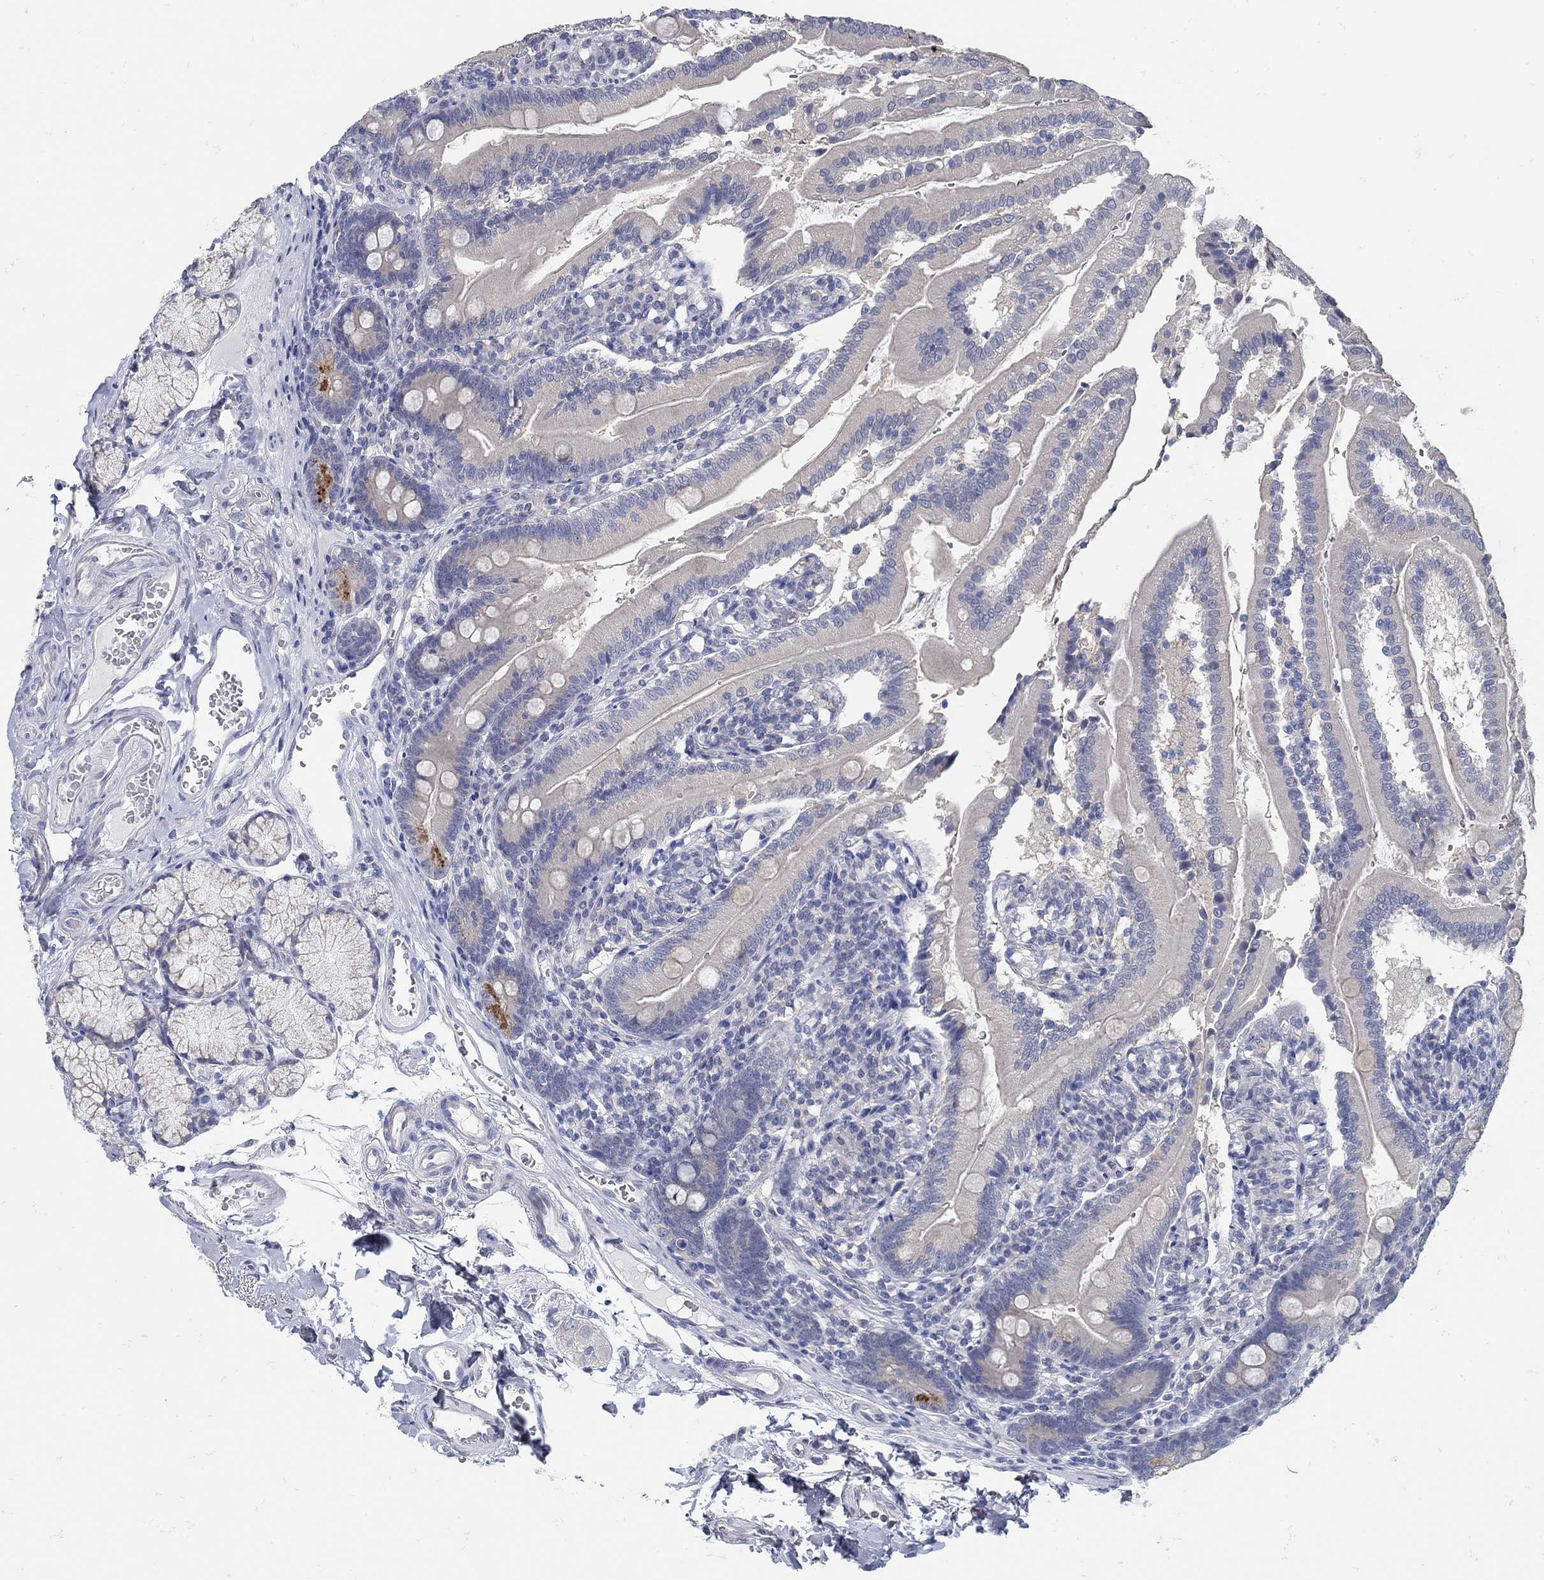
{"staining": {"intensity": "strong", "quantity": "<25%", "location": "cytoplasmic/membranous"}, "tissue": "duodenum", "cell_type": "Glandular cells", "image_type": "normal", "snomed": [{"axis": "morphology", "description": "Normal tissue, NOS"}, {"axis": "topography", "description": "Duodenum"}], "caption": "Immunohistochemical staining of unremarkable human duodenum reveals <25% levels of strong cytoplasmic/membranous protein positivity in approximately <25% of glandular cells. The protein of interest is stained brown, and the nuclei are stained in blue (DAB (3,3'-diaminobenzidine) IHC with brightfield microscopy, high magnification).", "gene": "ZFAND4", "patient": {"sex": "female", "age": 67}}